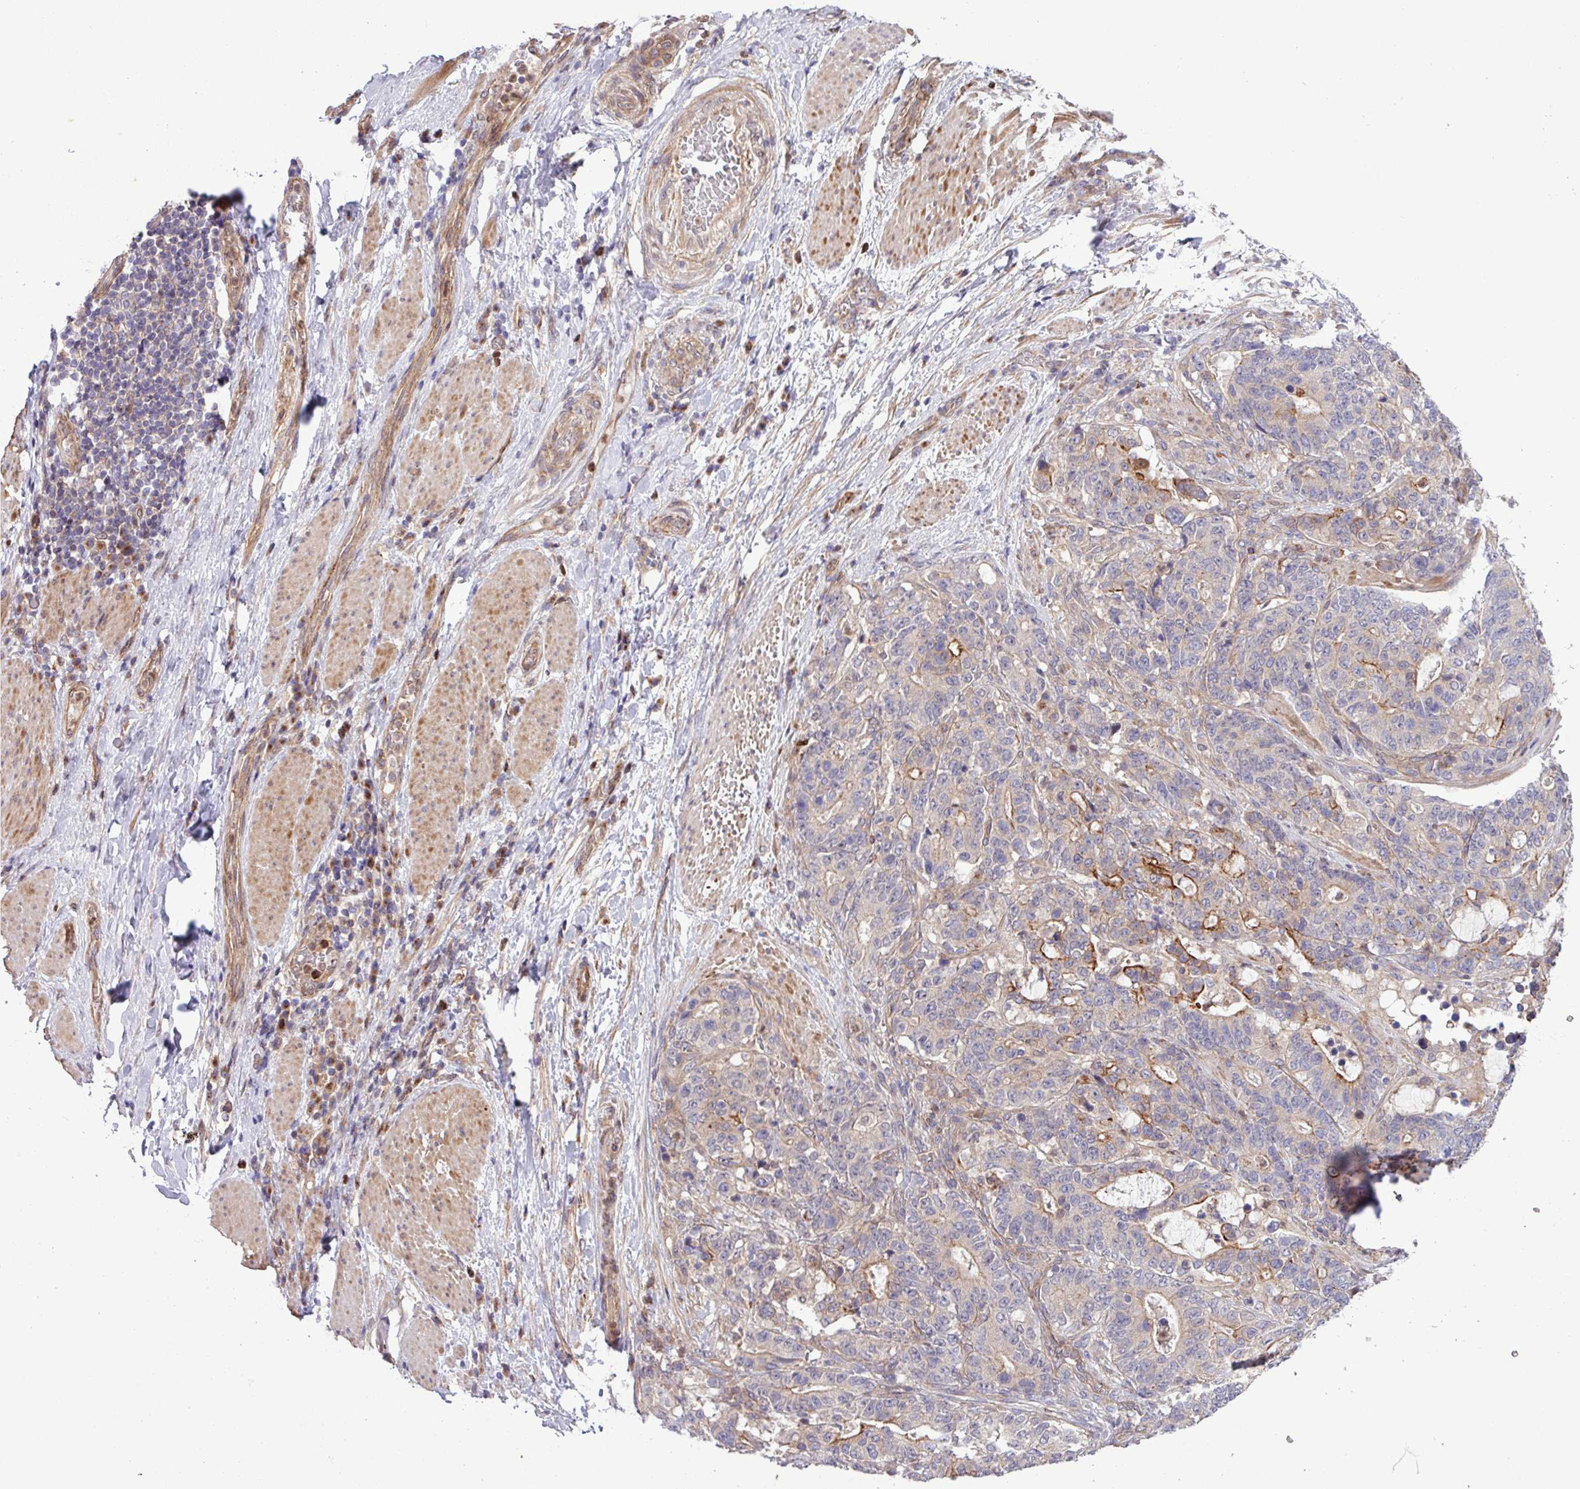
{"staining": {"intensity": "moderate", "quantity": "<25%", "location": "cytoplasmic/membranous"}, "tissue": "stomach cancer", "cell_type": "Tumor cells", "image_type": "cancer", "snomed": [{"axis": "morphology", "description": "Normal tissue, NOS"}, {"axis": "morphology", "description": "Adenocarcinoma, NOS"}, {"axis": "topography", "description": "Stomach"}], "caption": "Human adenocarcinoma (stomach) stained for a protein (brown) displays moderate cytoplasmic/membranous positive staining in about <25% of tumor cells.", "gene": "CNTRL", "patient": {"sex": "female", "age": 64}}